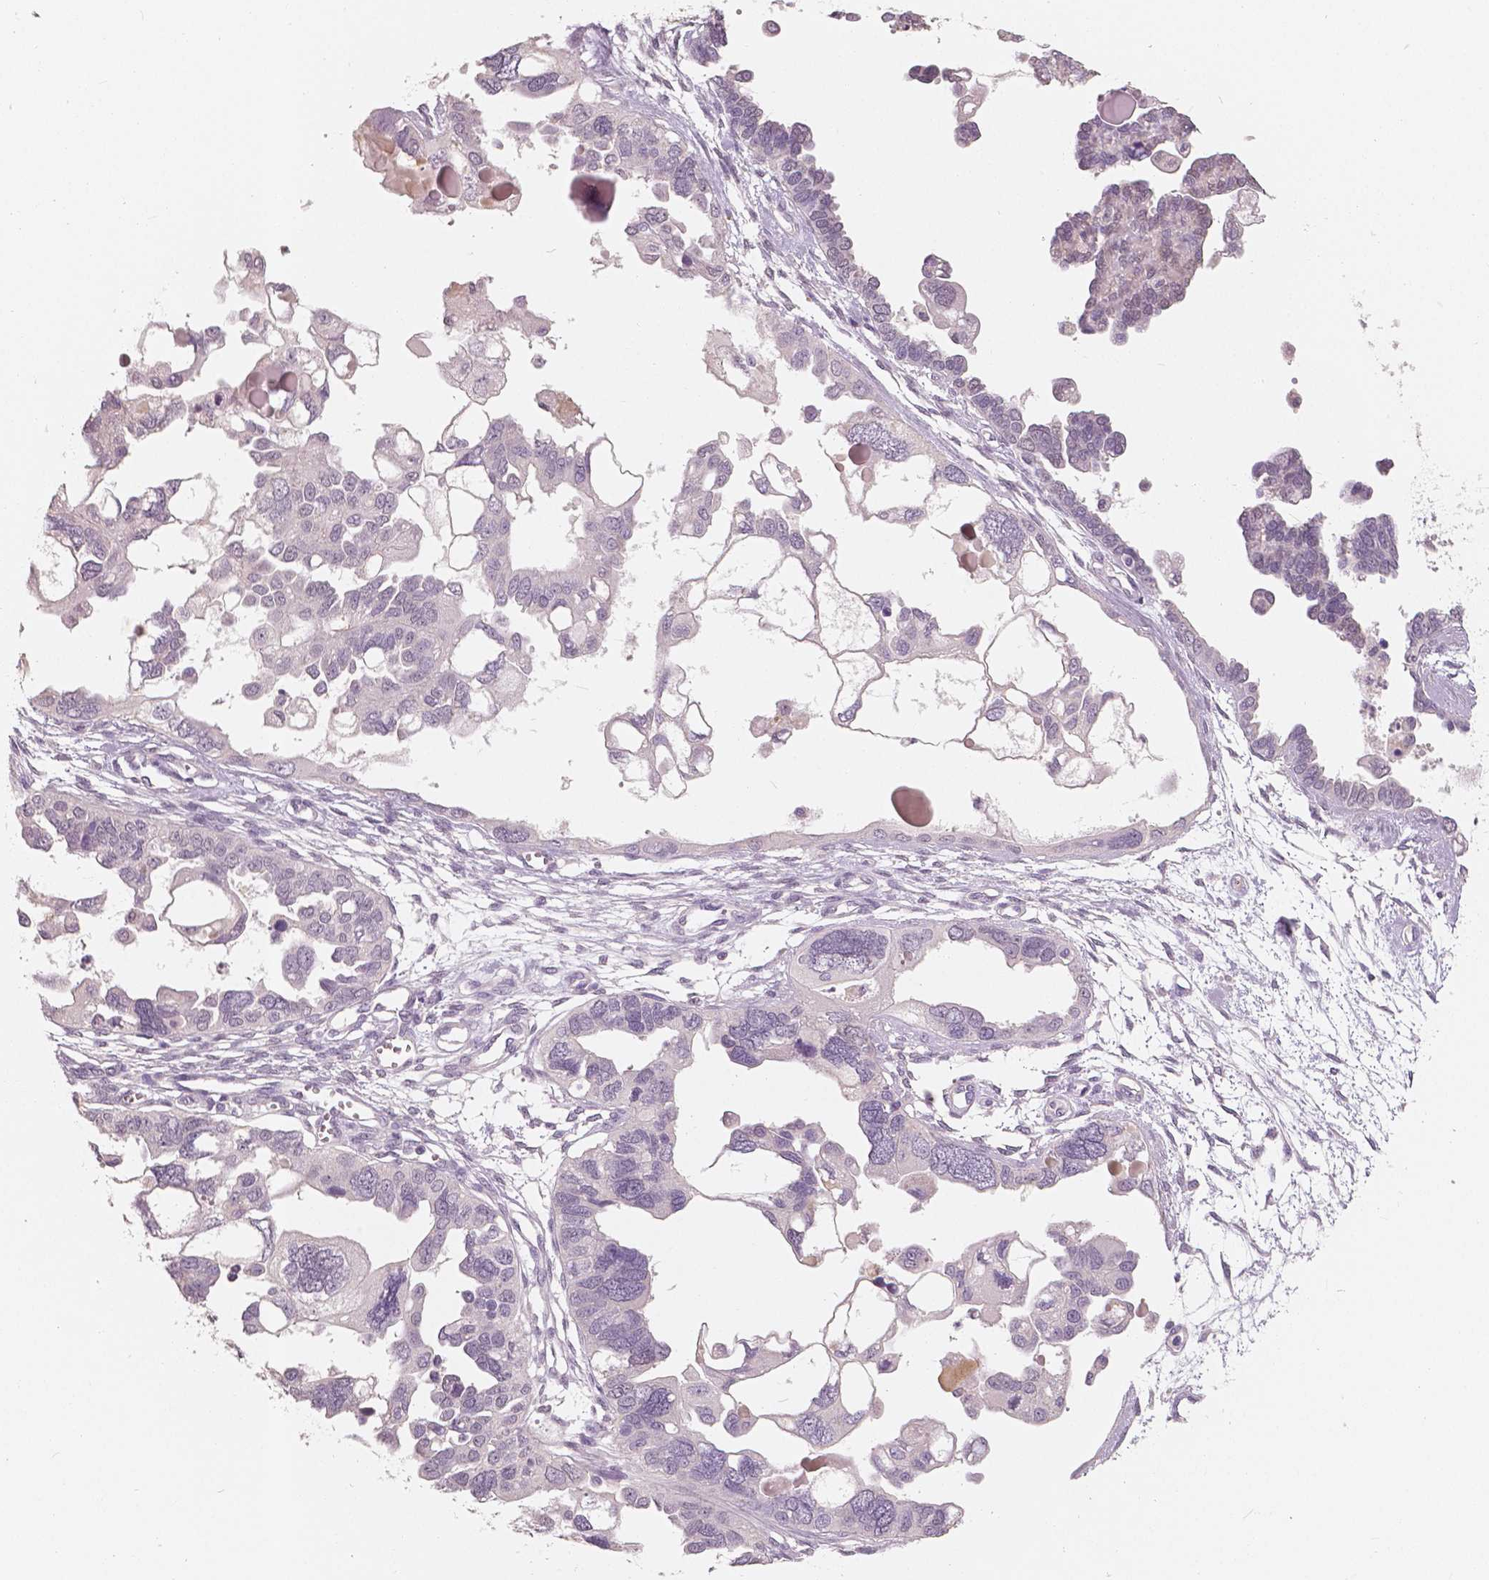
{"staining": {"intensity": "negative", "quantity": "none", "location": "none"}, "tissue": "ovarian cancer", "cell_type": "Tumor cells", "image_type": "cancer", "snomed": [{"axis": "morphology", "description": "Cystadenocarcinoma, serous, NOS"}, {"axis": "topography", "description": "Ovary"}], "caption": "Immunohistochemistry histopathology image of neoplastic tissue: serous cystadenocarcinoma (ovarian) stained with DAB displays no significant protein expression in tumor cells.", "gene": "SAT2", "patient": {"sex": "female", "age": 51}}